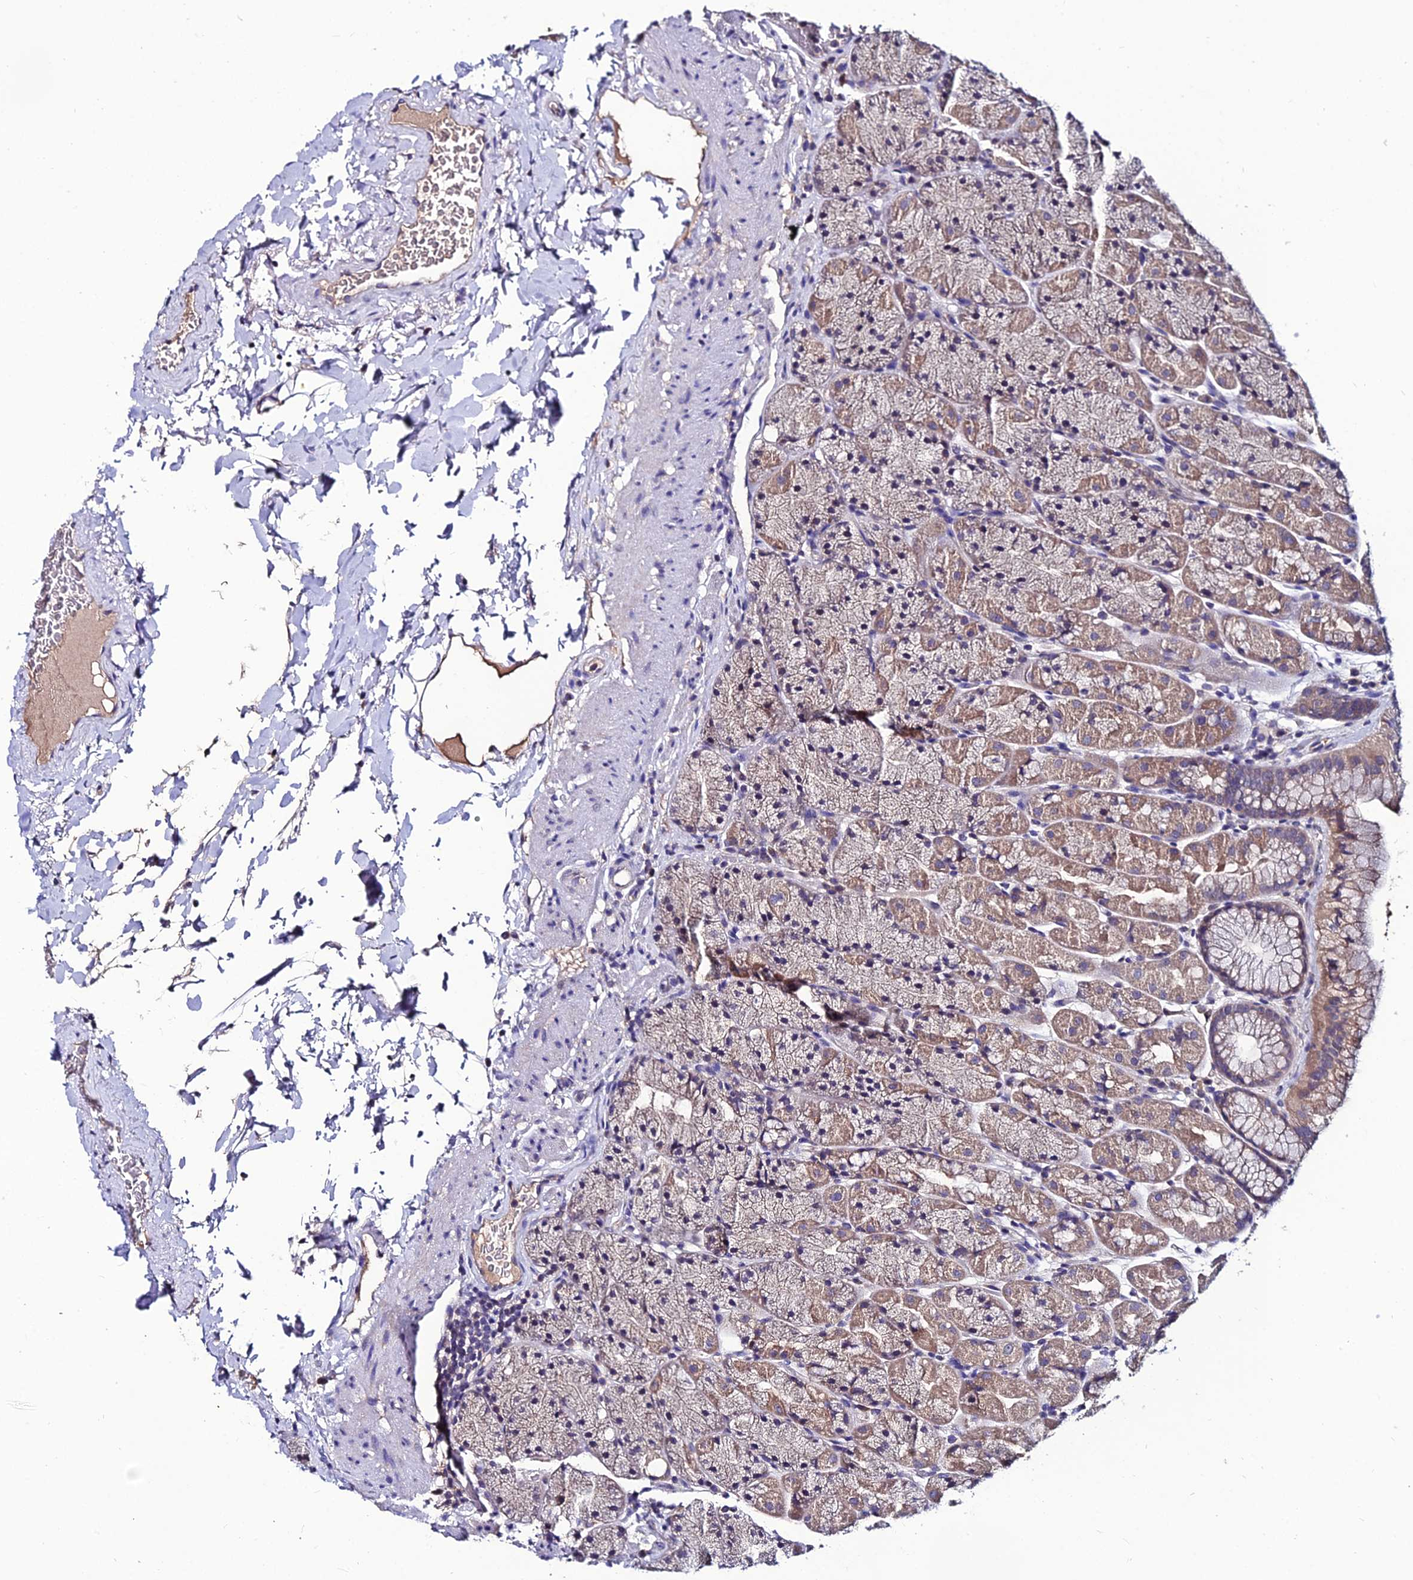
{"staining": {"intensity": "moderate", "quantity": "25%-75%", "location": "cytoplasmic/membranous"}, "tissue": "stomach", "cell_type": "Glandular cells", "image_type": "normal", "snomed": [{"axis": "morphology", "description": "Normal tissue, NOS"}, {"axis": "topography", "description": "Stomach, upper"}, {"axis": "topography", "description": "Stomach, lower"}], "caption": "Stomach was stained to show a protein in brown. There is medium levels of moderate cytoplasmic/membranous staining in approximately 25%-75% of glandular cells.", "gene": "LGALS7", "patient": {"sex": "male", "age": 67}}